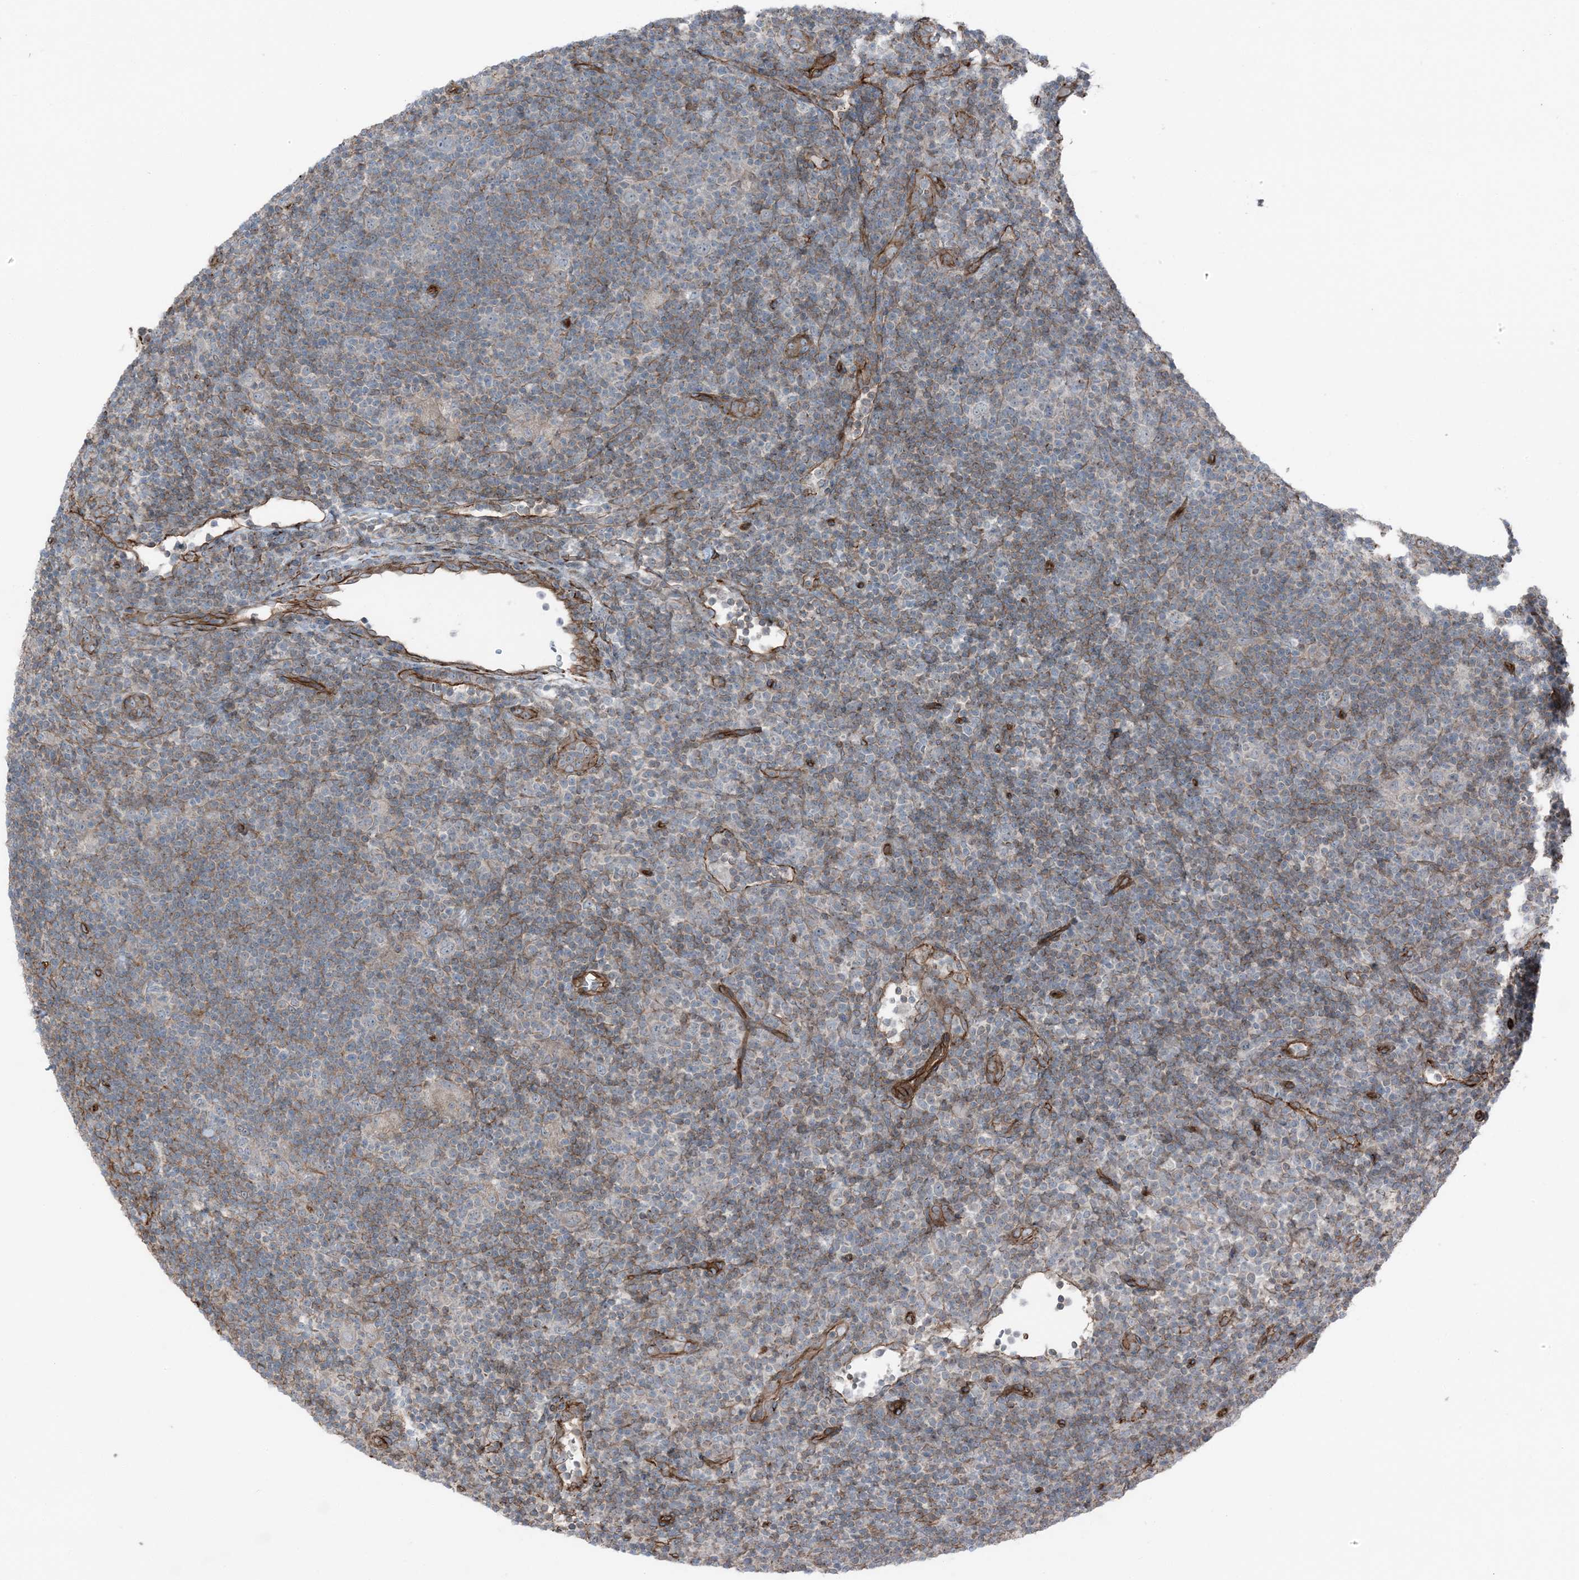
{"staining": {"intensity": "negative", "quantity": "none", "location": "none"}, "tissue": "lymphoma", "cell_type": "Tumor cells", "image_type": "cancer", "snomed": [{"axis": "morphology", "description": "Hodgkin's disease, NOS"}, {"axis": "topography", "description": "Lymph node"}], "caption": "This micrograph is of lymphoma stained with immunohistochemistry to label a protein in brown with the nuclei are counter-stained blue. There is no staining in tumor cells.", "gene": "ZFP90", "patient": {"sex": "female", "age": 57}}